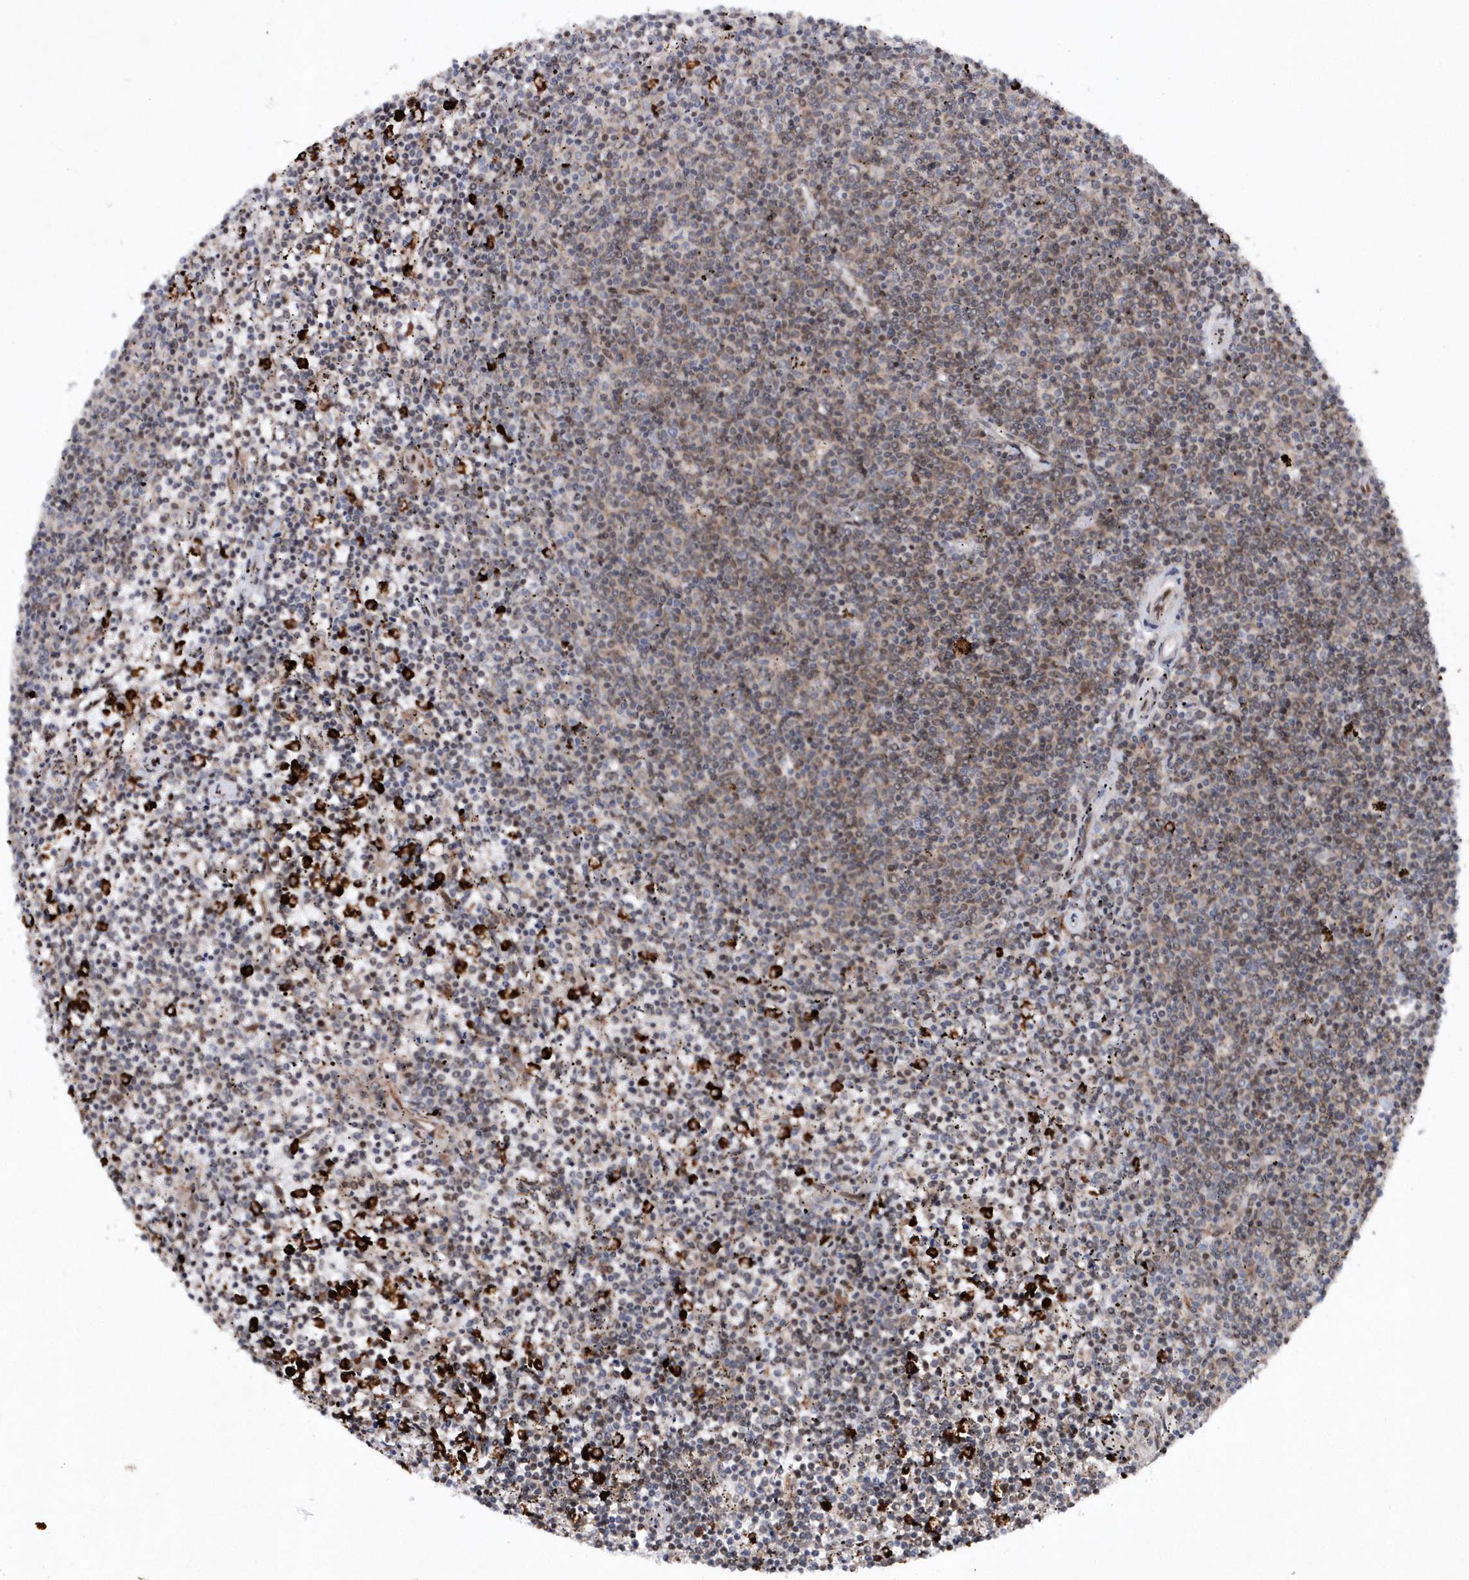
{"staining": {"intensity": "weak", "quantity": "<25%", "location": "cytoplasmic/membranous"}, "tissue": "lymphoma", "cell_type": "Tumor cells", "image_type": "cancer", "snomed": [{"axis": "morphology", "description": "Malignant lymphoma, non-Hodgkin's type, Low grade"}, {"axis": "topography", "description": "Spleen"}], "caption": "The histopathology image exhibits no significant staining in tumor cells of lymphoma. Brightfield microscopy of IHC stained with DAB (brown) and hematoxylin (blue), captured at high magnification.", "gene": "SOWAHB", "patient": {"sex": "female", "age": 50}}